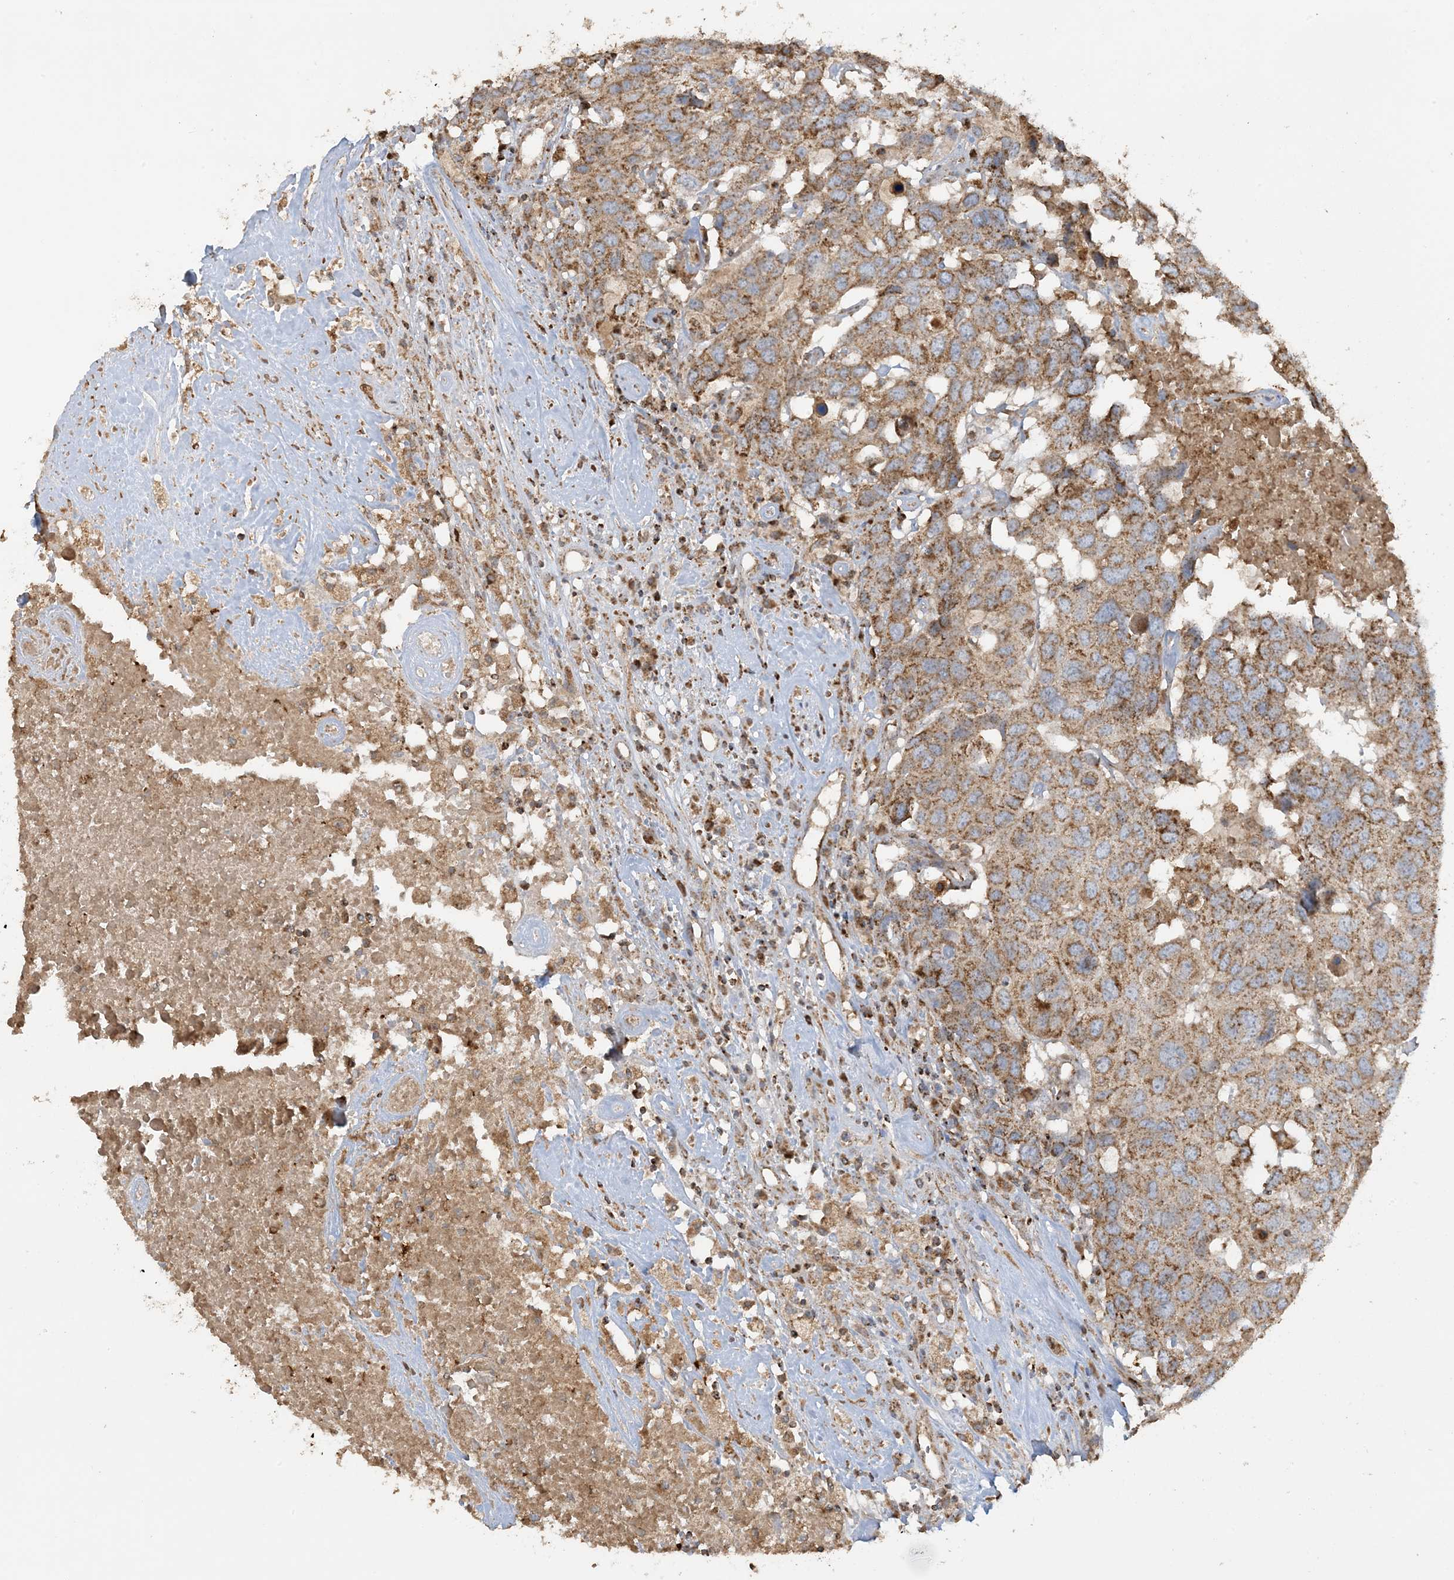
{"staining": {"intensity": "moderate", "quantity": ">75%", "location": "cytoplasmic/membranous"}, "tissue": "head and neck cancer", "cell_type": "Tumor cells", "image_type": "cancer", "snomed": [{"axis": "morphology", "description": "Squamous cell carcinoma, NOS"}, {"axis": "topography", "description": "Head-Neck"}], "caption": "About >75% of tumor cells in squamous cell carcinoma (head and neck) show moderate cytoplasmic/membranous protein positivity as visualized by brown immunohistochemical staining.", "gene": "AGA", "patient": {"sex": "male", "age": 66}}